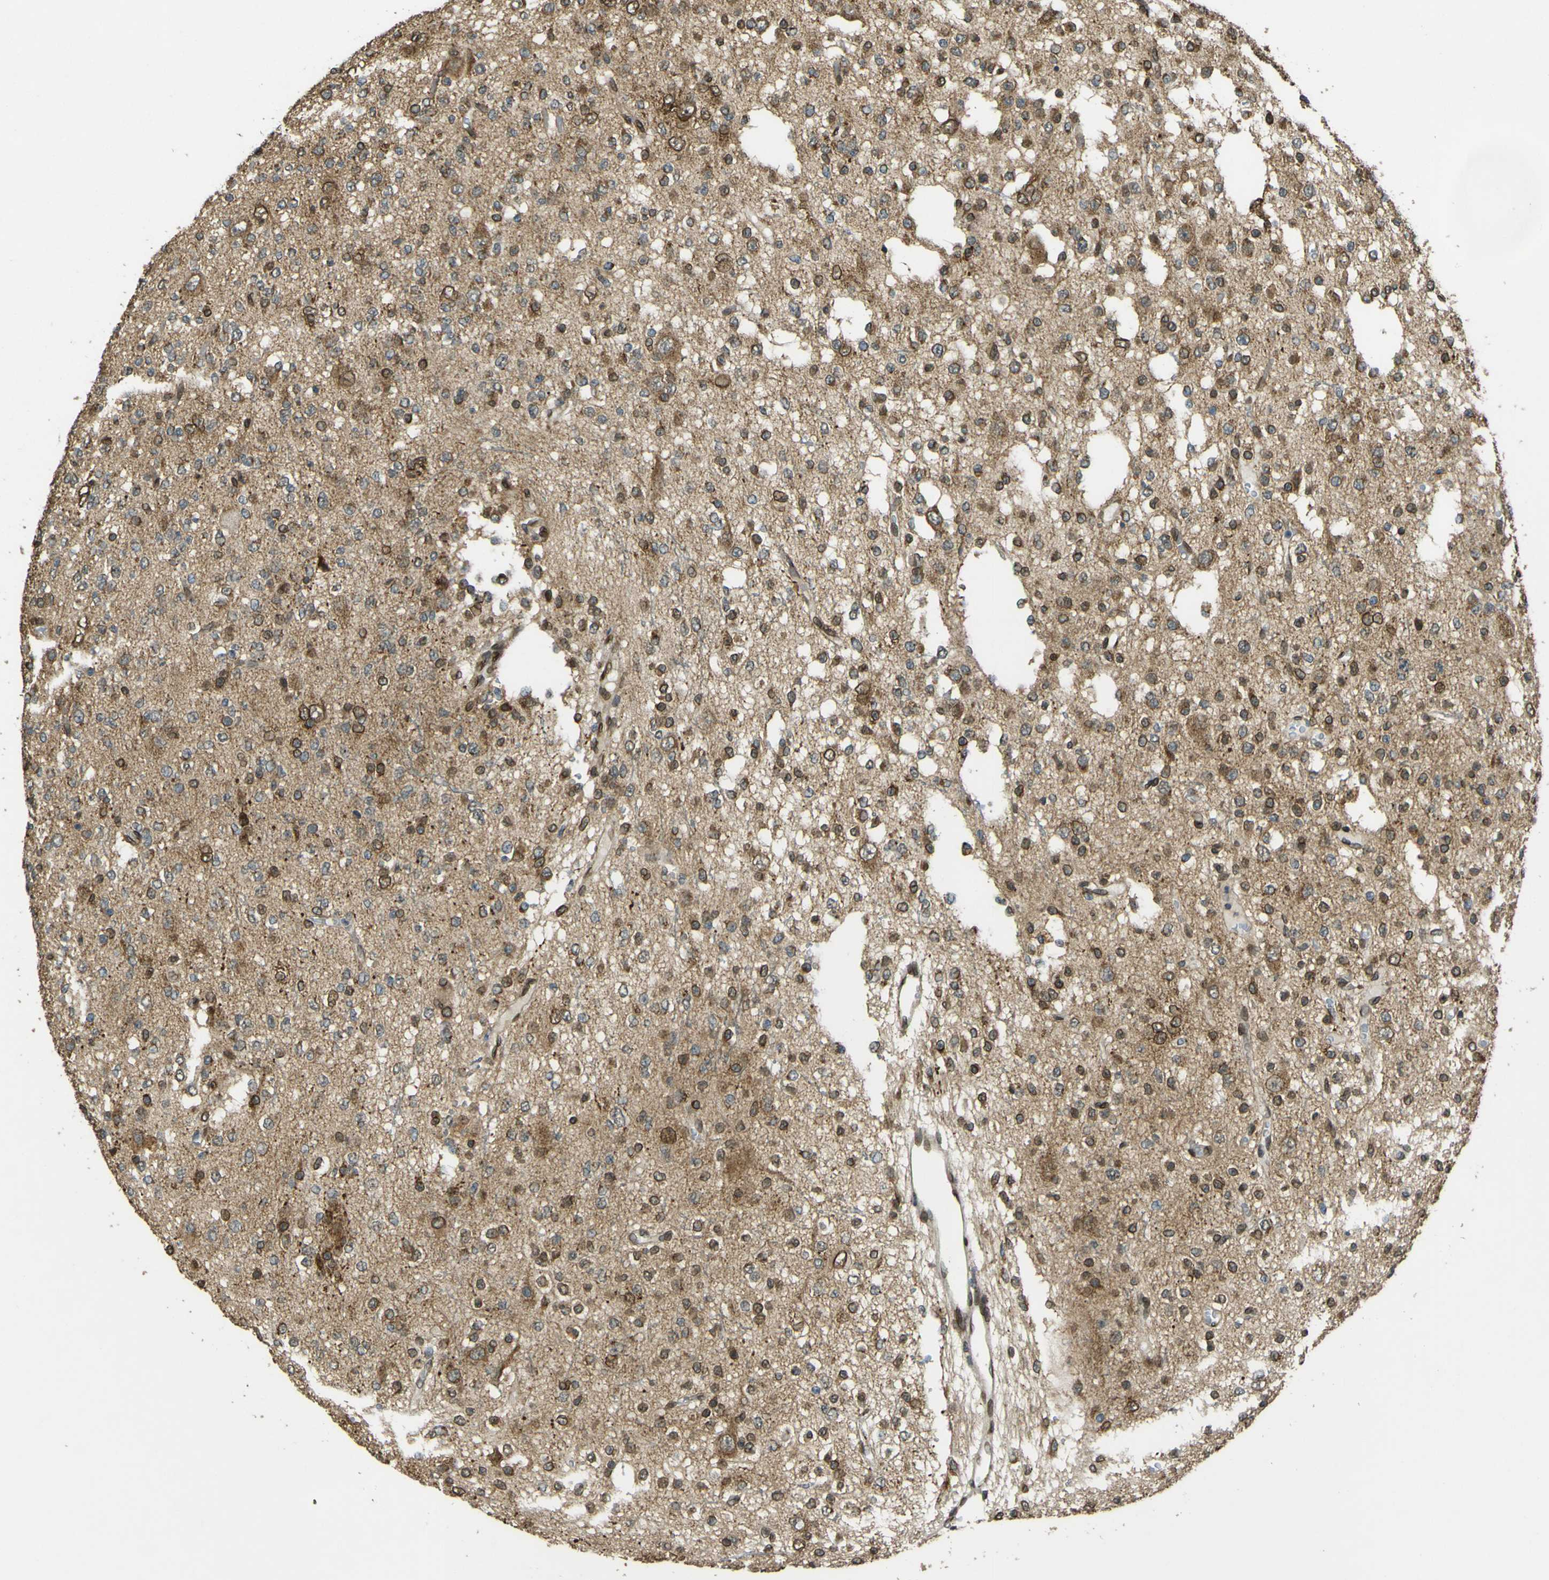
{"staining": {"intensity": "moderate", "quantity": "25%-75%", "location": "cytoplasmic/membranous,nuclear"}, "tissue": "glioma", "cell_type": "Tumor cells", "image_type": "cancer", "snomed": [{"axis": "morphology", "description": "Glioma, malignant, Low grade"}, {"axis": "topography", "description": "Brain"}], "caption": "DAB (3,3'-diaminobenzidine) immunohistochemical staining of human glioma exhibits moderate cytoplasmic/membranous and nuclear protein staining in approximately 25%-75% of tumor cells. The protein of interest is stained brown, and the nuclei are stained in blue (DAB IHC with brightfield microscopy, high magnification).", "gene": "GALNT1", "patient": {"sex": "male", "age": 38}}